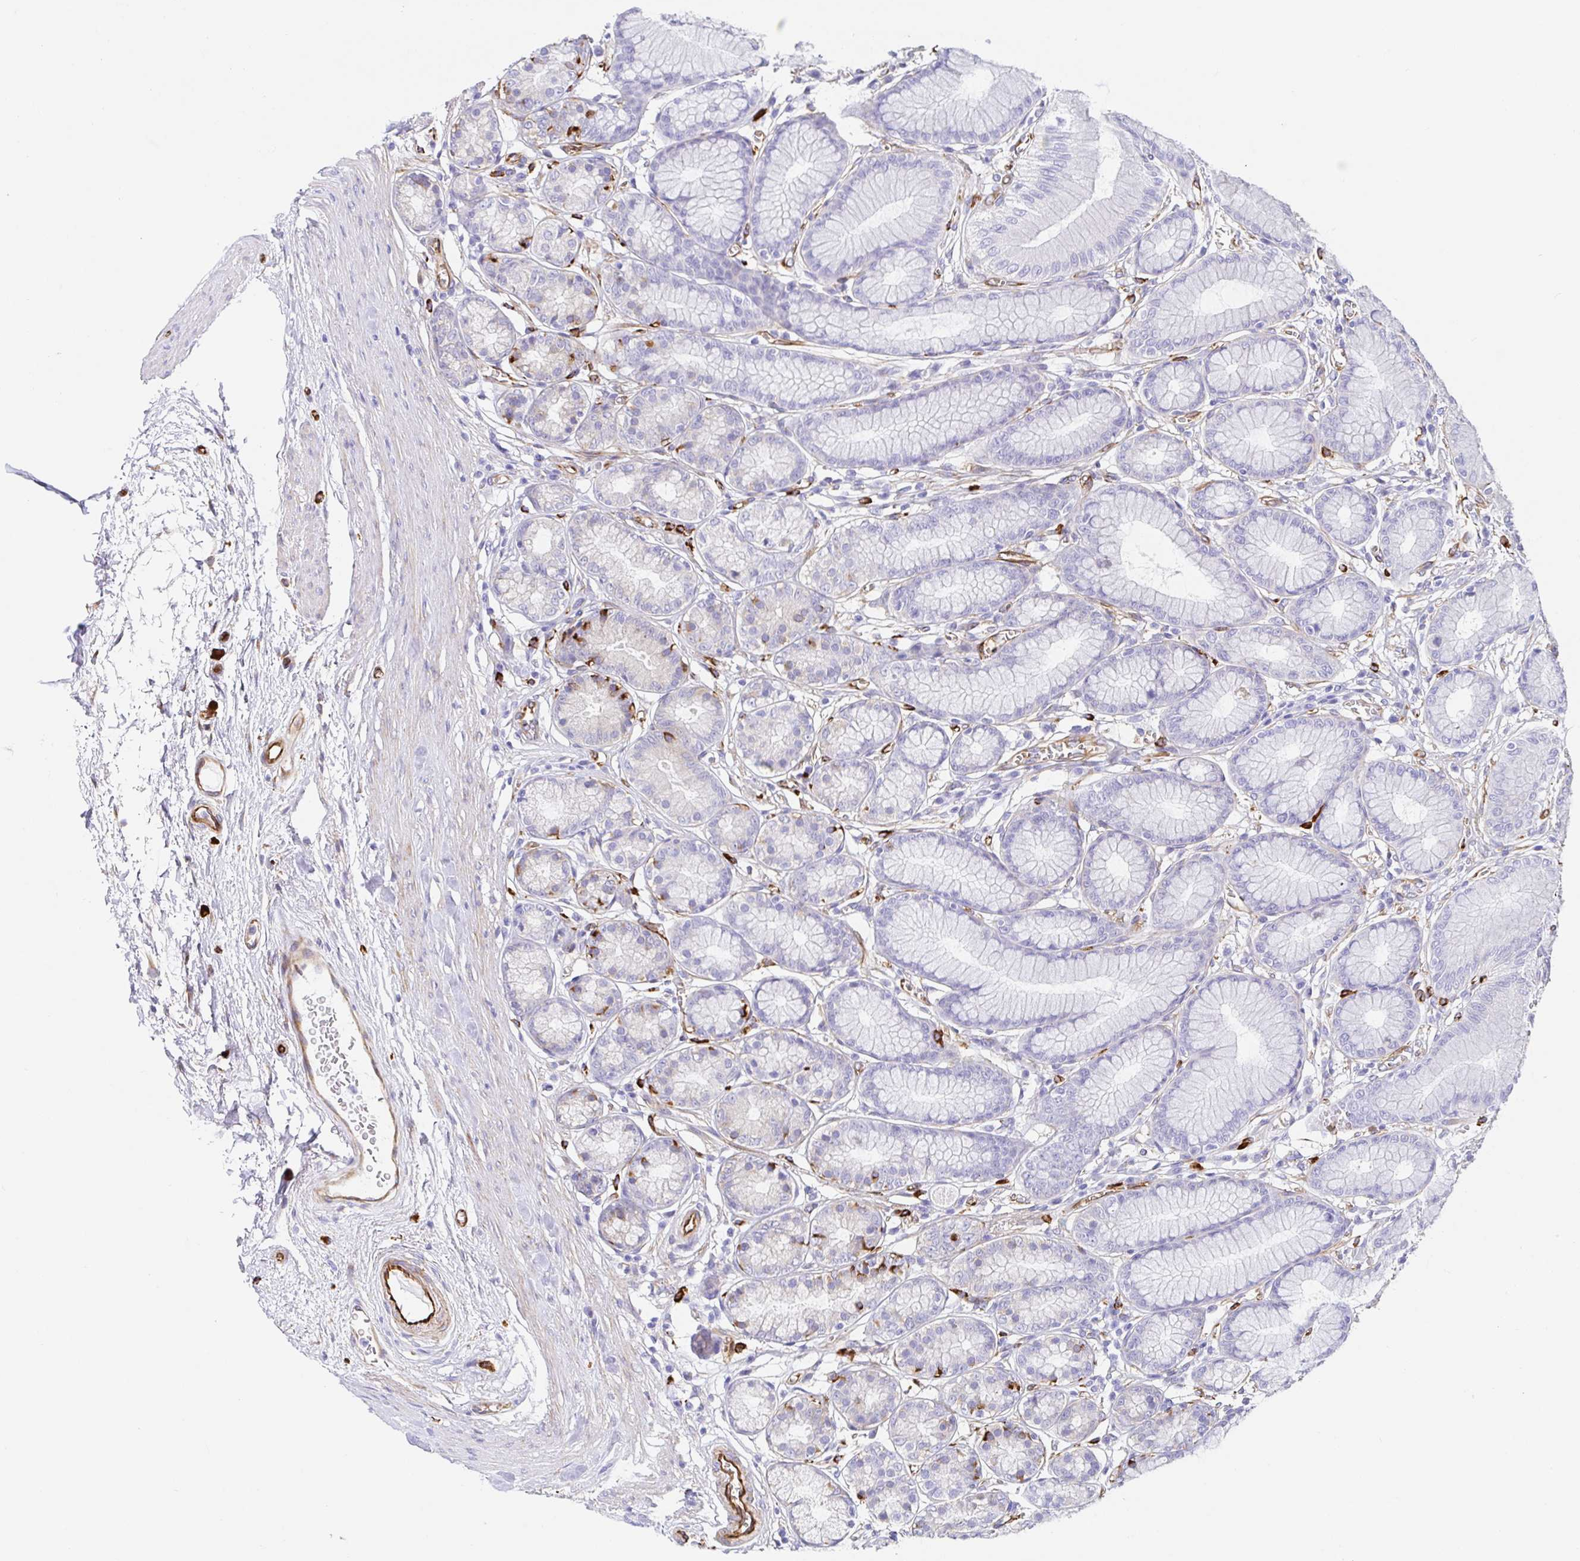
{"staining": {"intensity": "negative", "quantity": "none", "location": "none"}, "tissue": "stomach", "cell_type": "Glandular cells", "image_type": "normal", "snomed": [{"axis": "morphology", "description": "Normal tissue, NOS"}, {"axis": "topography", "description": "Stomach"}, {"axis": "topography", "description": "Stomach, lower"}], "caption": "This photomicrograph is of unremarkable stomach stained with immunohistochemistry to label a protein in brown with the nuclei are counter-stained blue. There is no staining in glandular cells. (Brightfield microscopy of DAB immunohistochemistry (IHC) at high magnification).", "gene": "DOCK1", "patient": {"sex": "male", "age": 76}}